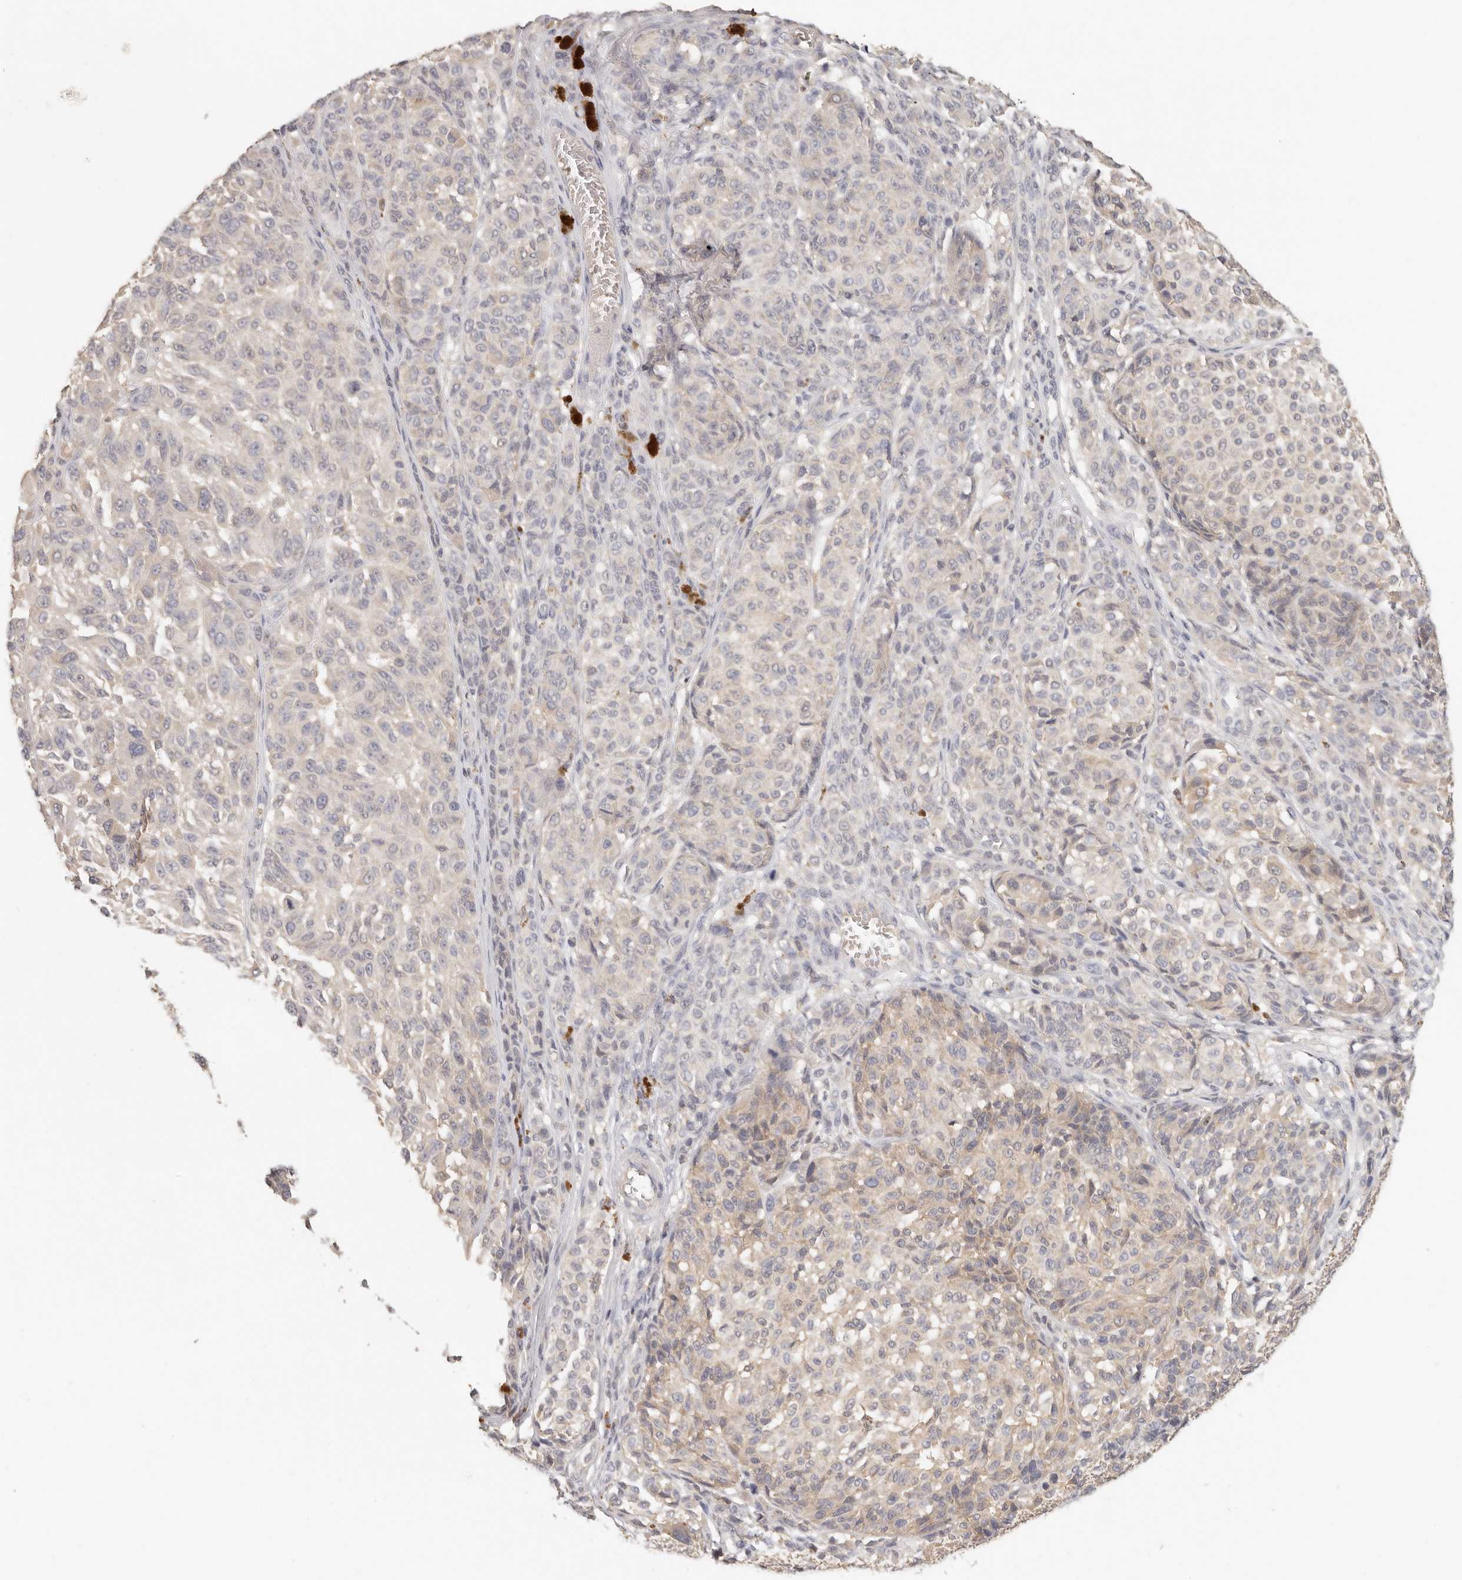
{"staining": {"intensity": "weak", "quantity": "<25%", "location": "cytoplasmic/membranous"}, "tissue": "melanoma", "cell_type": "Tumor cells", "image_type": "cancer", "snomed": [{"axis": "morphology", "description": "Malignant melanoma, NOS"}, {"axis": "topography", "description": "Skin"}], "caption": "Immunohistochemistry (IHC) image of neoplastic tissue: human malignant melanoma stained with DAB (3,3'-diaminobenzidine) reveals no significant protein positivity in tumor cells.", "gene": "CSK", "patient": {"sex": "male", "age": 83}}